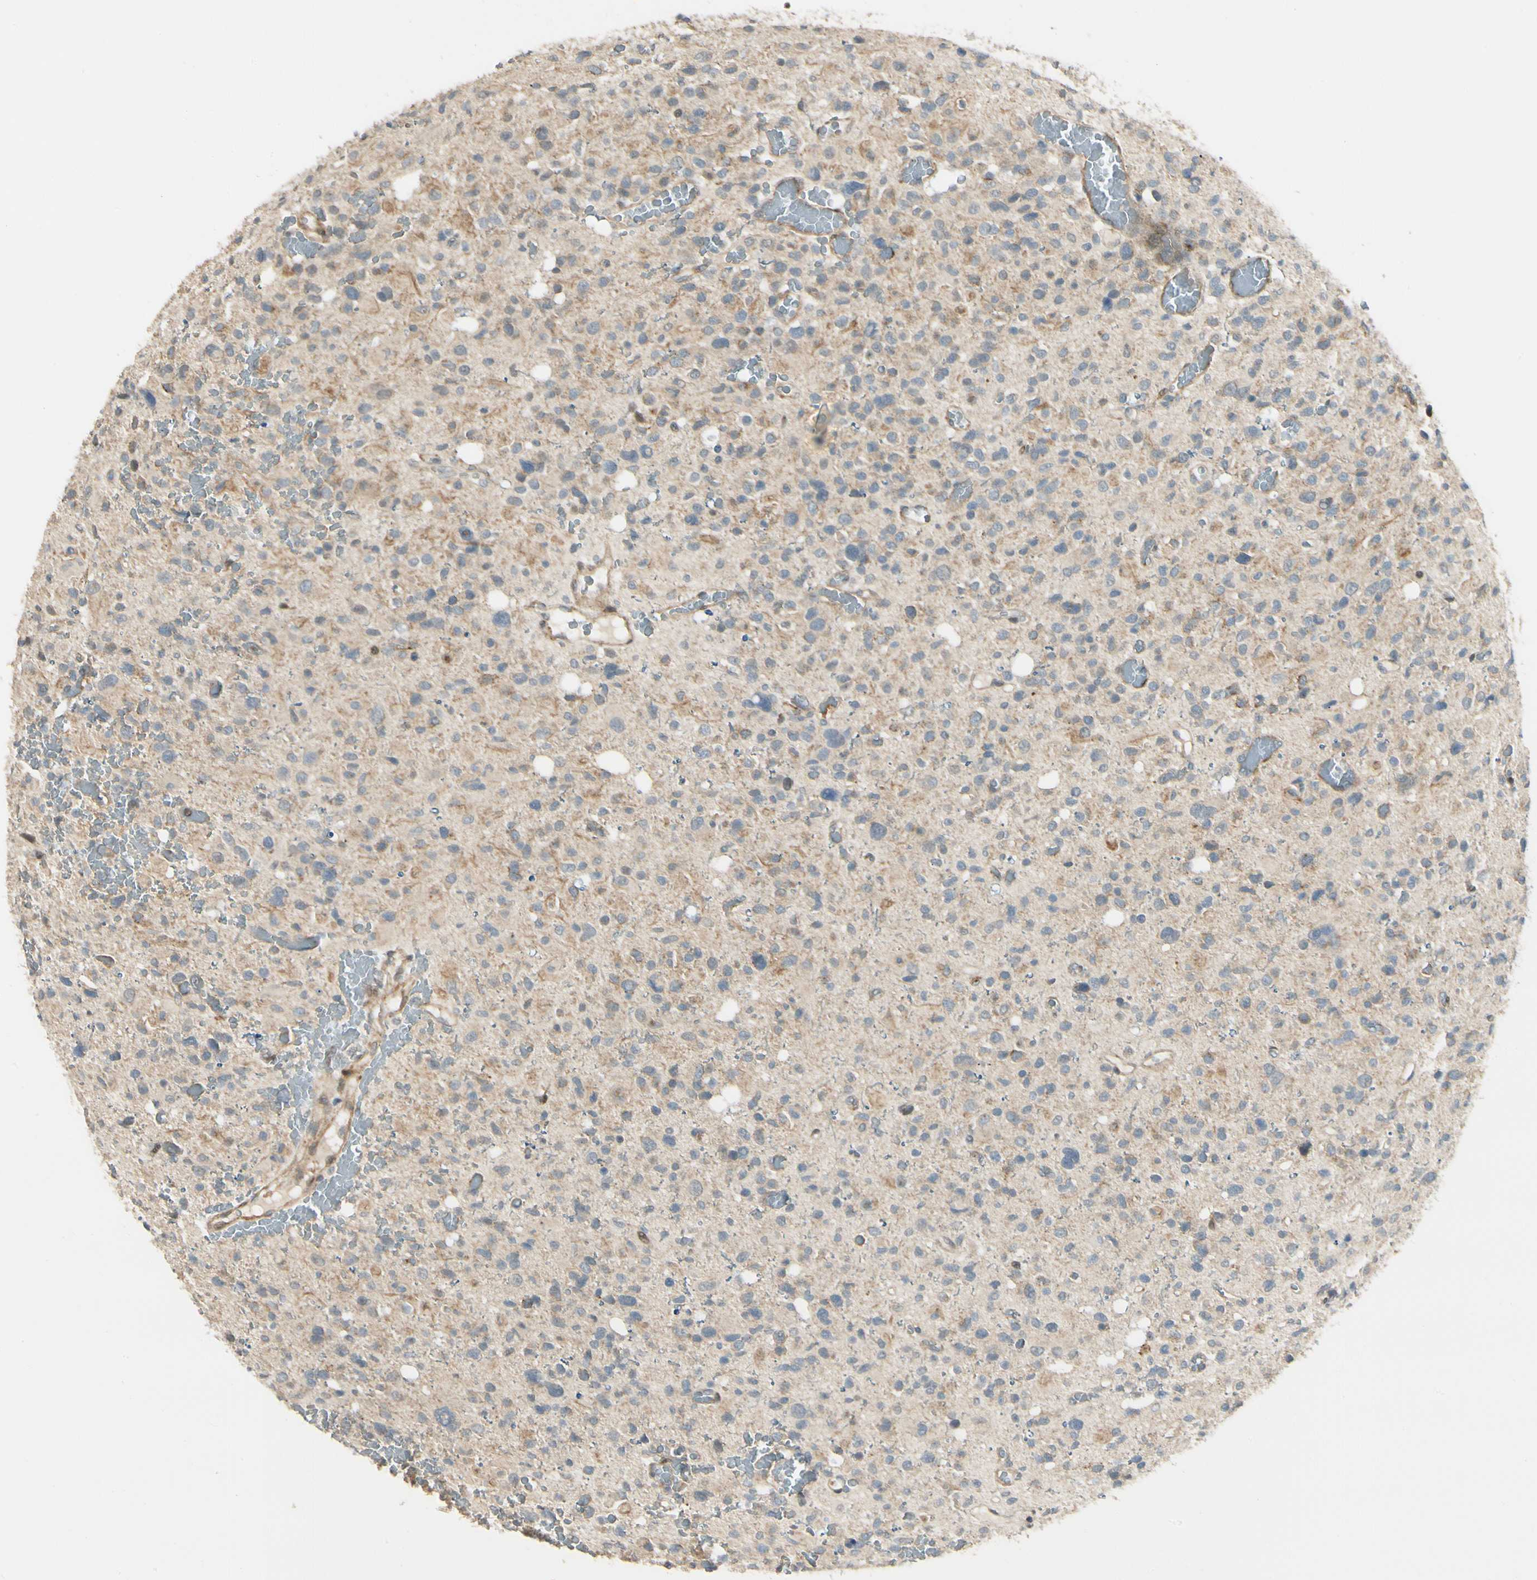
{"staining": {"intensity": "weak", "quantity": "25%-75%", "location": "cytoplasmic/membranous"}, "tissue": "glioma", "cell_type": "Tumor cells", "image_type": "cancer", "snomed": [{"axis": "morphology", "description": "Glioma, malignant, High grade"}, {"axis": "topography", "description": "Brain"}], "caption": "Protein staining of malignant glioma (high-grade) tissue exhibits weak cytoplasmic/membranous expression in about 25%-75% of tumor cells.", "gene": "P4HA3", "patient": {"sex": "male", "age": 48}}